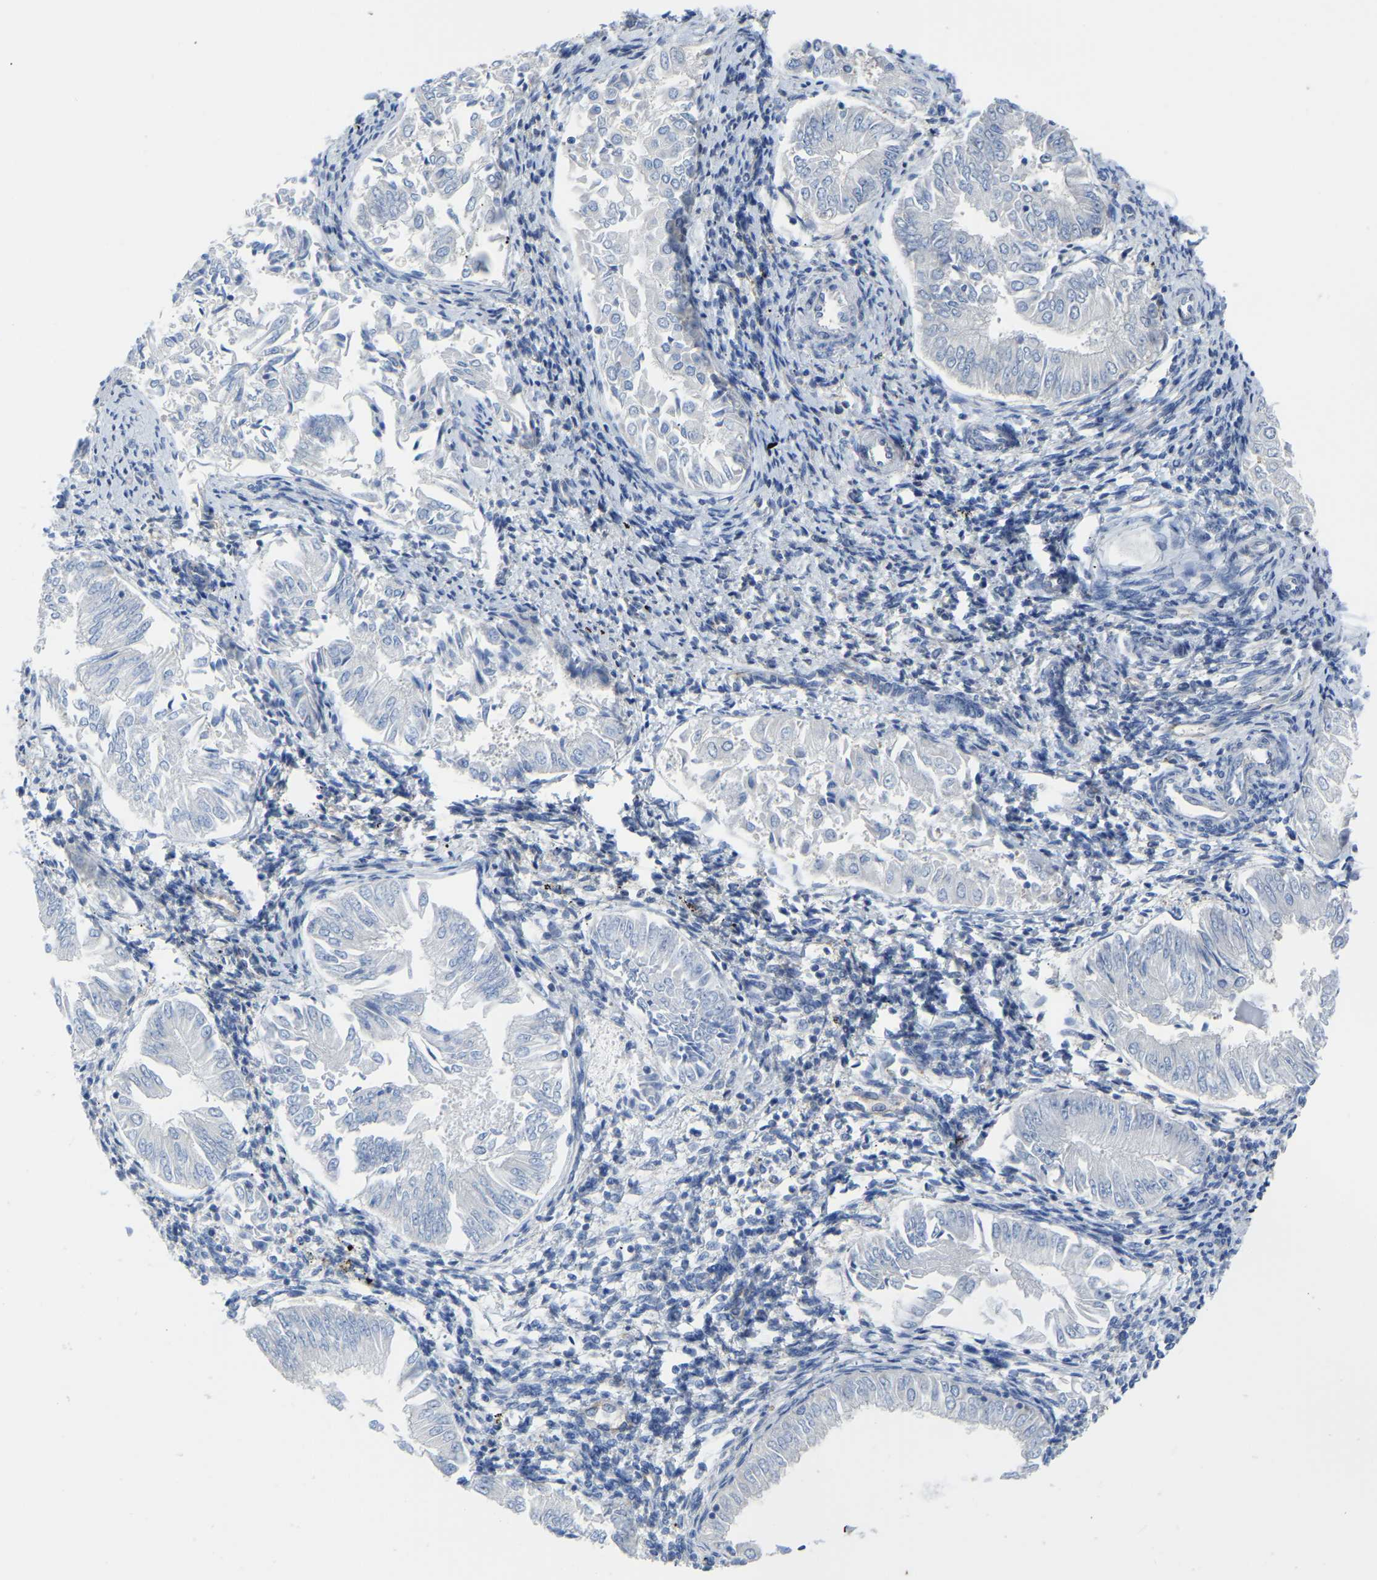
{"staining": {"intensity": "negative", "quantity": "none", "location": "none"}, "tissue": "endometrial cancer", "cell_type": "Tumor cells", "image_type": "cancer", "snomed": [{"axis": "morphology", "description": "Adenocarcinoma, NOS"}, {"axis": "topography", "description": "Endometrium"}], "caption": "Tumor cells show no significant positivity in adenocarcinoma (endometrial).", "gene": "KLRG2", "patient": {"sex": "female", "age": 53}}